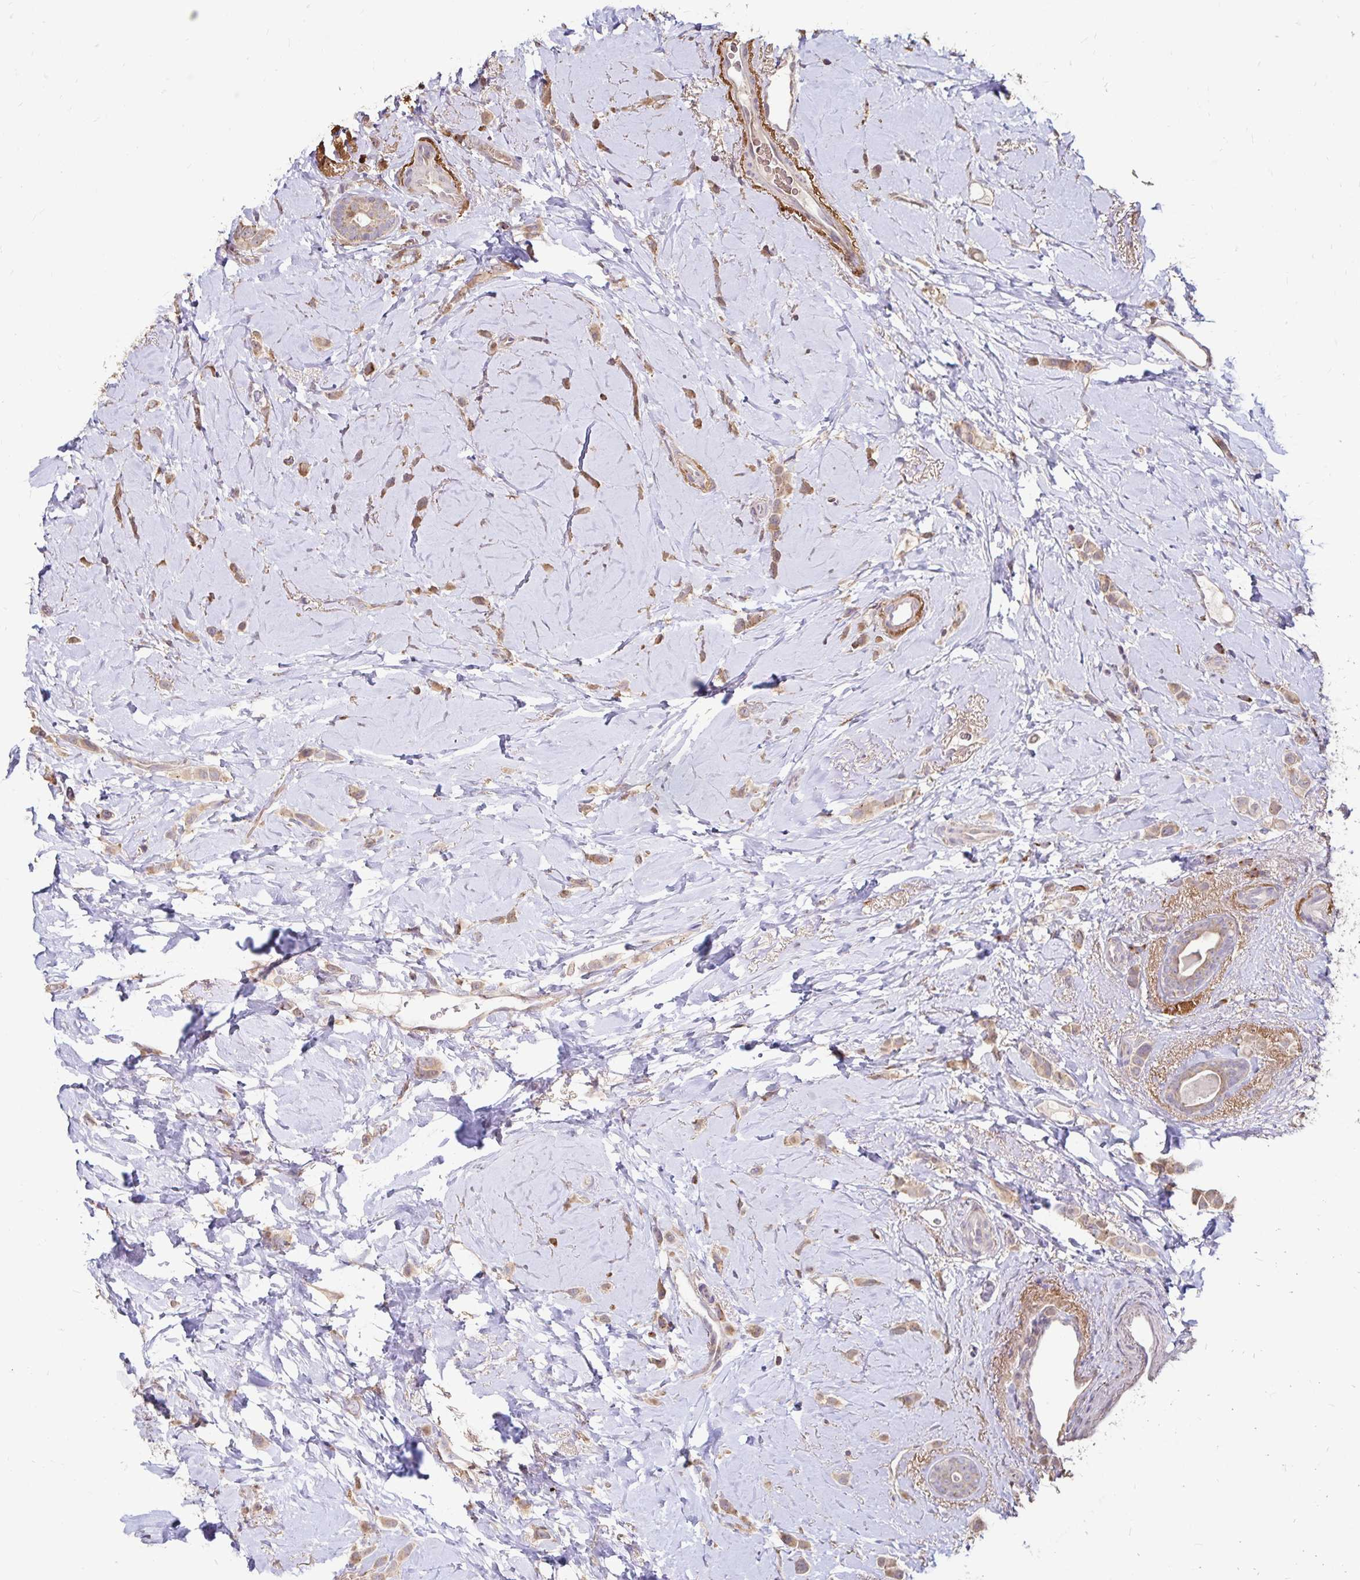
{"staining": {"intensity": "moderate", "quantity": ">75%", "location": "cytoplasmic/membranous"}, "tissue": "breast cancer", "cell_type": "Tumor cells", "image_type": "cancer", "snomed": [{"axis": "morphology", "description": "Lobular carcinoma"}, {"axis": "topography", "description": "Breast"}], "caption": "Protein expression analysis of human breast cancer reveals moderate cytoplasmic/membranous positivity in approximately >75% of tumor cells.", "gene": "EMC10", "patient": {"sex": "female", "age": 66}}